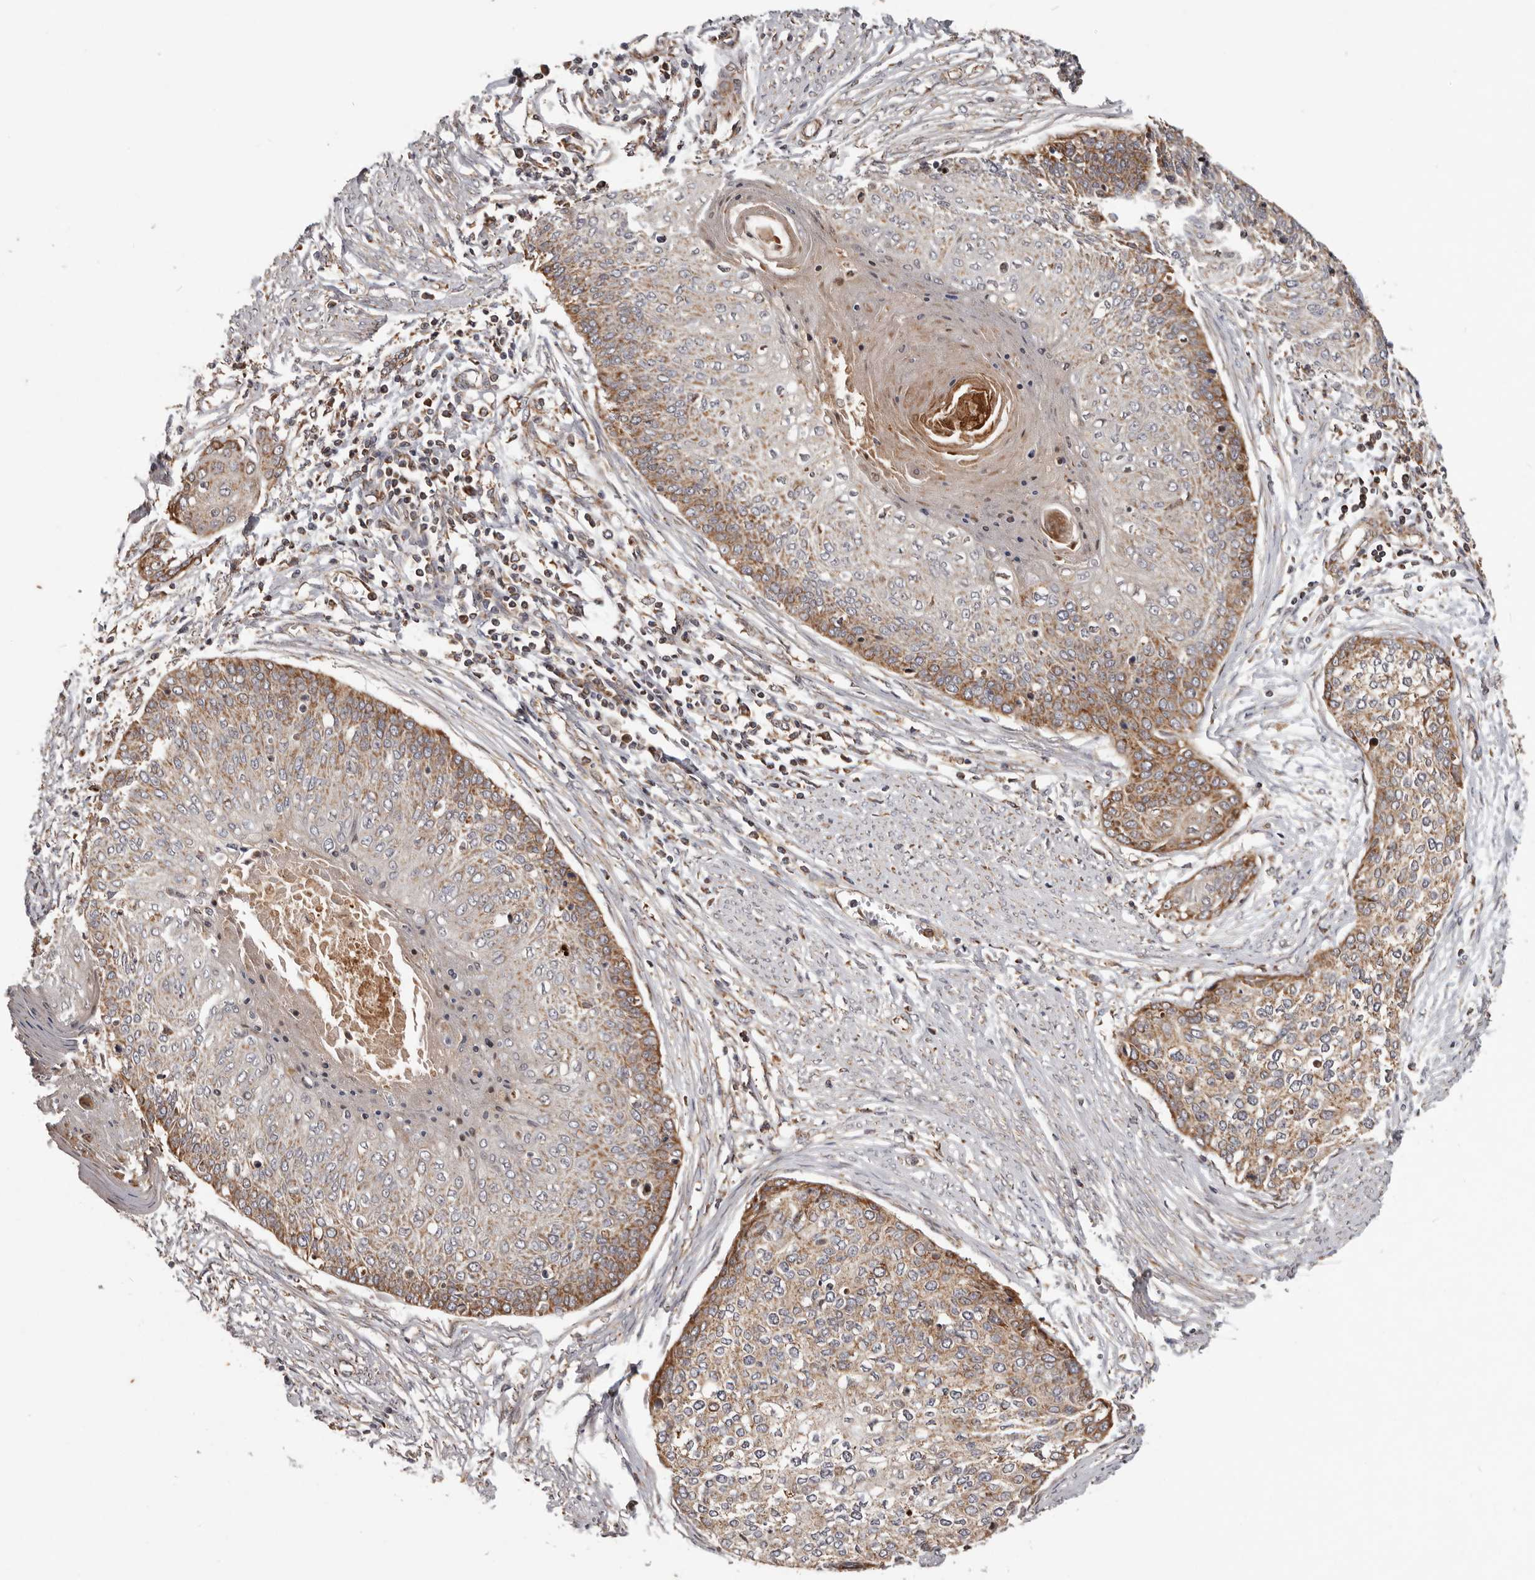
{"staining": {"intensity": "moderate", "quantity": ">75%", "location": "cytoplasmic/membranous"}, "tissue": "cervical cancer", "cell_type": "Tumor cells", "image_type": "cancer", "snomed": [{"axis": "morphology", "description": "Squamous cell carcinoma, NOS"}, {"axis": "topography", "description": "Cervix"}], "caption": "Cervical squamous cell carcinoma tissue demonstrates moderate cytoplasmic/membranous positivity in approximately >75% of tumor cells, visualized by immunohistochemistry.", "gene": "MRPS10", "patient": {"sex": "female", "age": 37}}